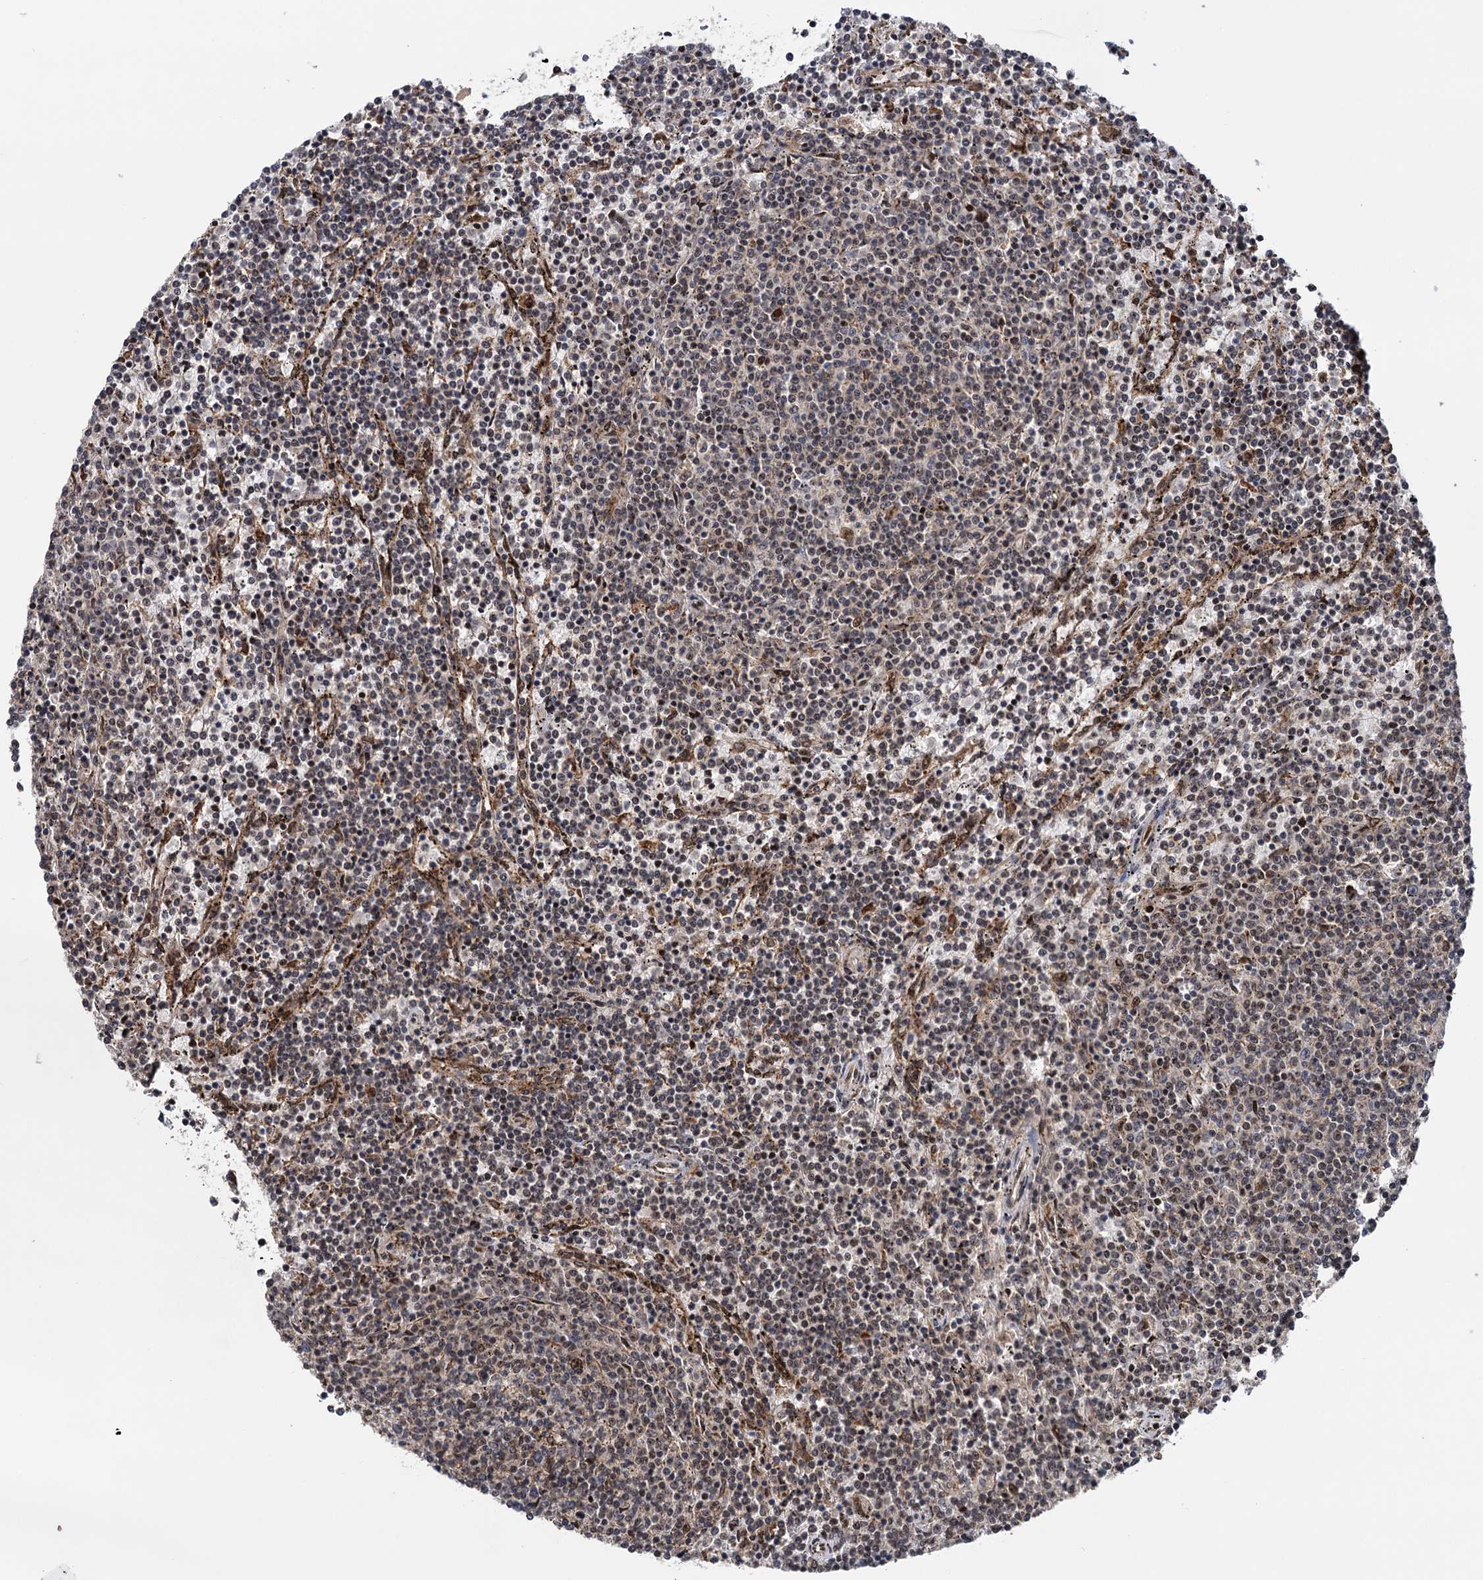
{"staining": {"intensity": "negative", "quantity": "none", "location": "none"}, "tissue": "lymphoma", "cell_type": "Tumor cells", "image_type": "cancer", "snomed": [{"axis": "morphology", "description": "Malignant lymphoma, non-Hodgkin's type, Low grade"}, {"axis": "topography", "description": "Spleen"}], "caption": "The image shows no staining of tumor cells in low-grade malignant lymphoma, non-Hodgkin's type.", "gene": "MESD", "patient": {"sex": "female", "age": 50}}